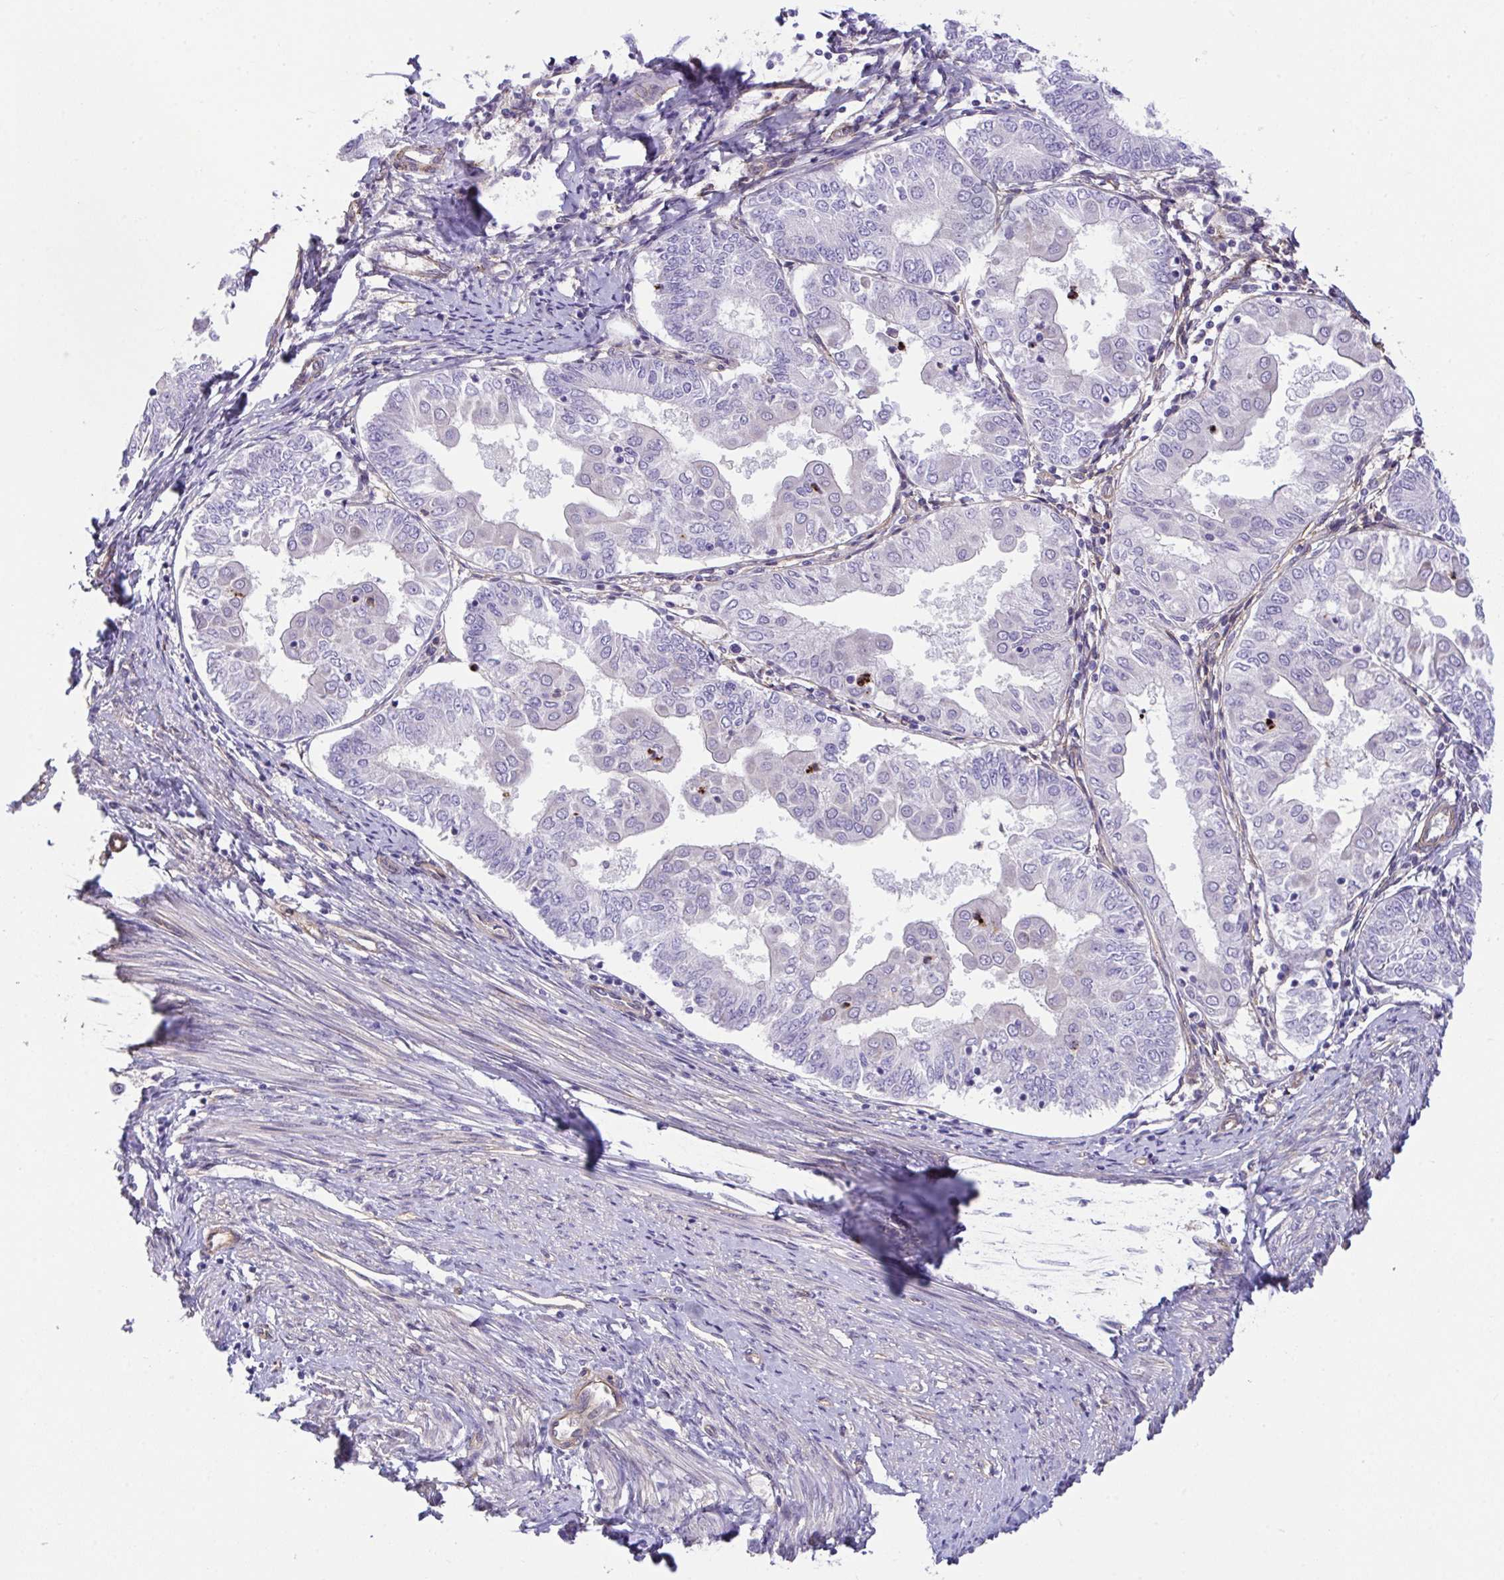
{"staining": {"intensity": "negative", "quantity": "none", "location": "none"}, "tissue": "endometrial cancer", "cell_type": "Tumor cells", "image_type": "cancer", "snomed": [{"axis": "morphology", "description": "Adenocarcinoma, NOS"}, {"axis": "topography", "description": "Endometrium"}], "caption": "IHC photomicrograph of neoplastic tissue: endometrial cancer stained with DAB (3,3'-diaminobenzidine) displays no significant protein expression in tumor cells.", "gene": "RHOXF1", "patient": {"sex": "female", "age": 68}}